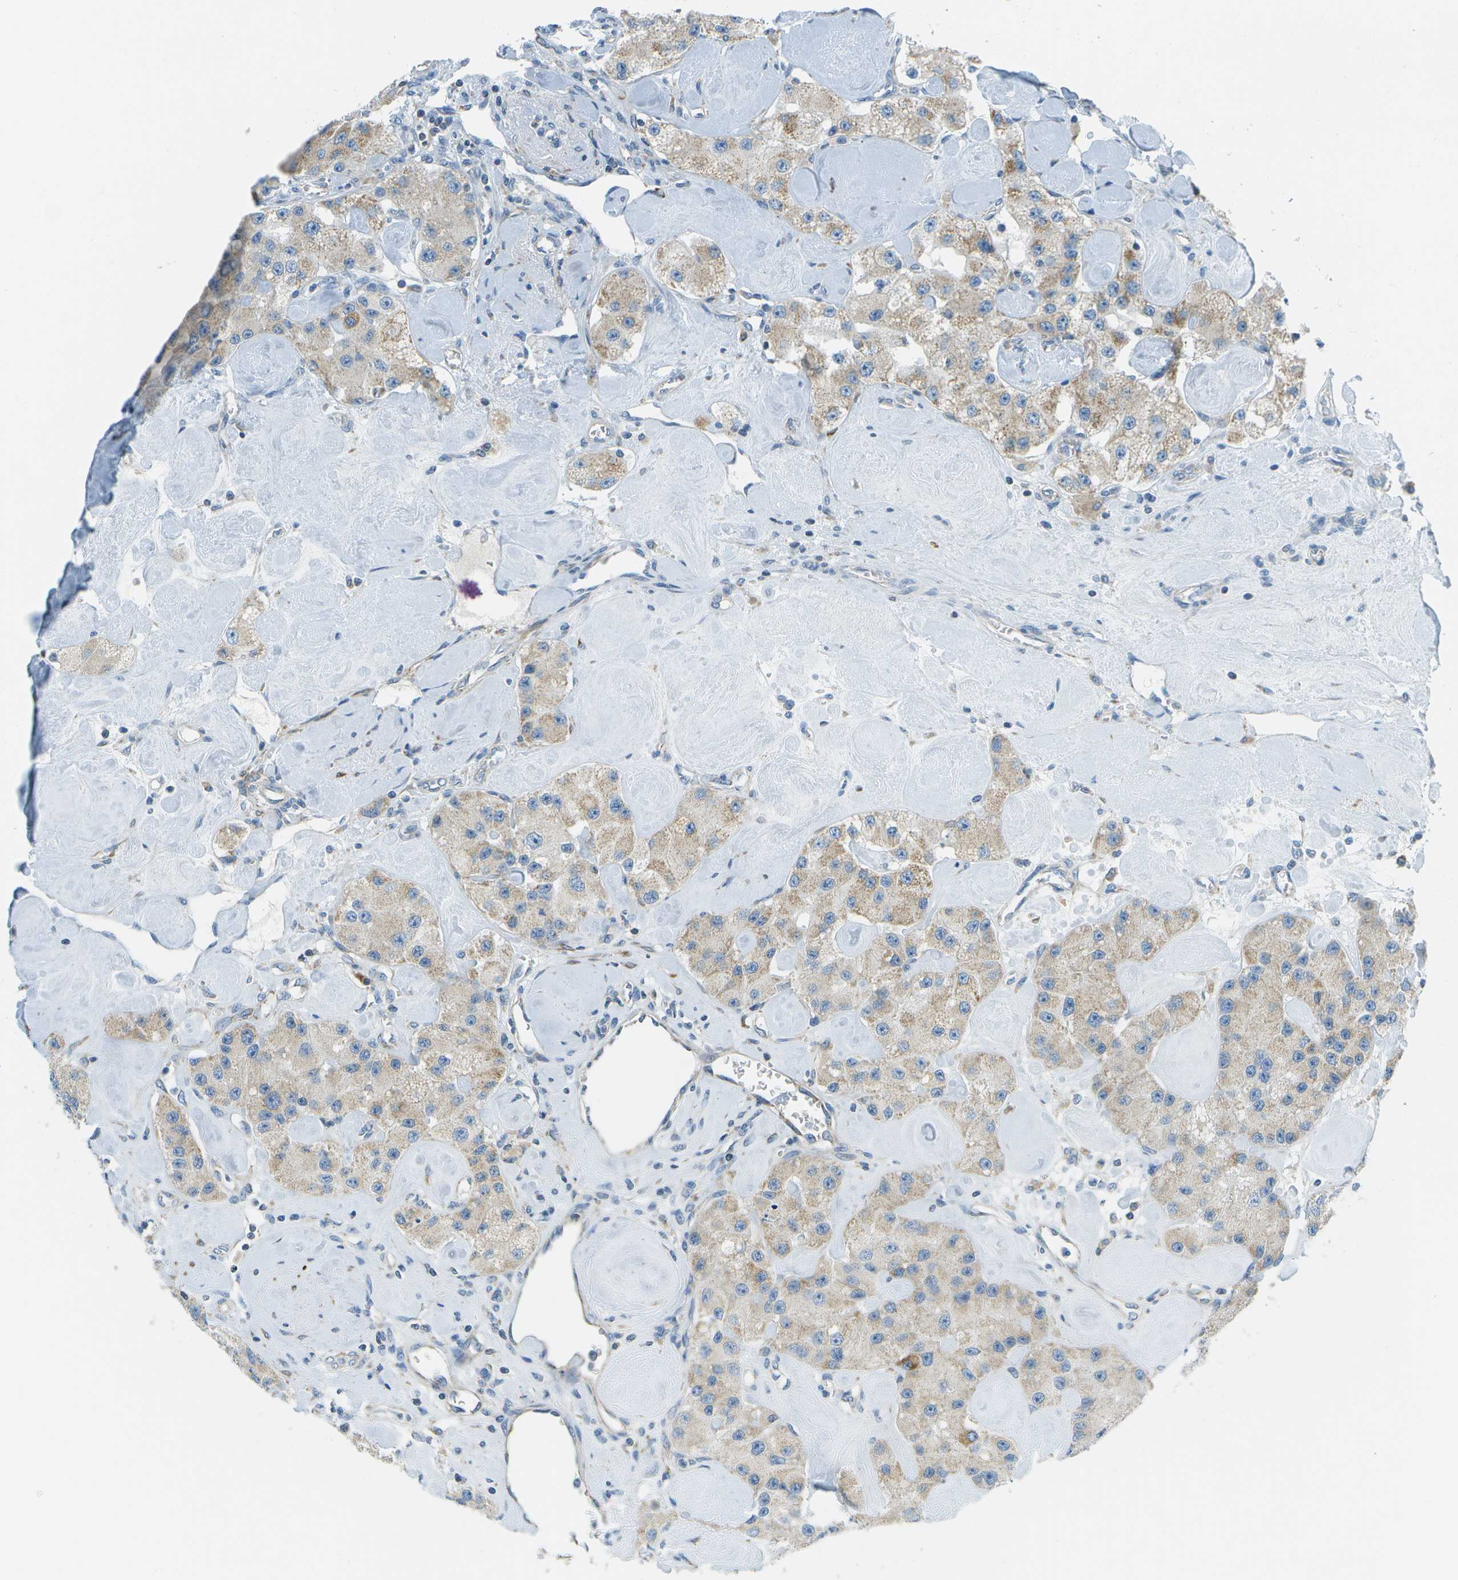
{"staining": {"intensity": "weak", "quantity": "<25%", "location": "cytoplasmic/membranous"}, "tissue": "carcinoid", "cell_type": "Tumor cells", "image_type": "cancer", "snomed": [{"axis": "morphology", "description": "Carcinoid, malignant, NOS"}, {"axis": "topography", "description": "Pancreas"}], "caption": "High magnification brightfield microscopy of carcinoid (malignant) stained with DAB (3,3'-diaminobenzidine) (brown) and counterstained with hematoxylin (blue): tumor cells show no significant positivity. (Stains: DAB IHC with hematoxylin counter stain, Microscopy: brightfield microscopy at high magnification).", "gene": "PTGIS", "patient": {"sex": "male", "age": 41}}